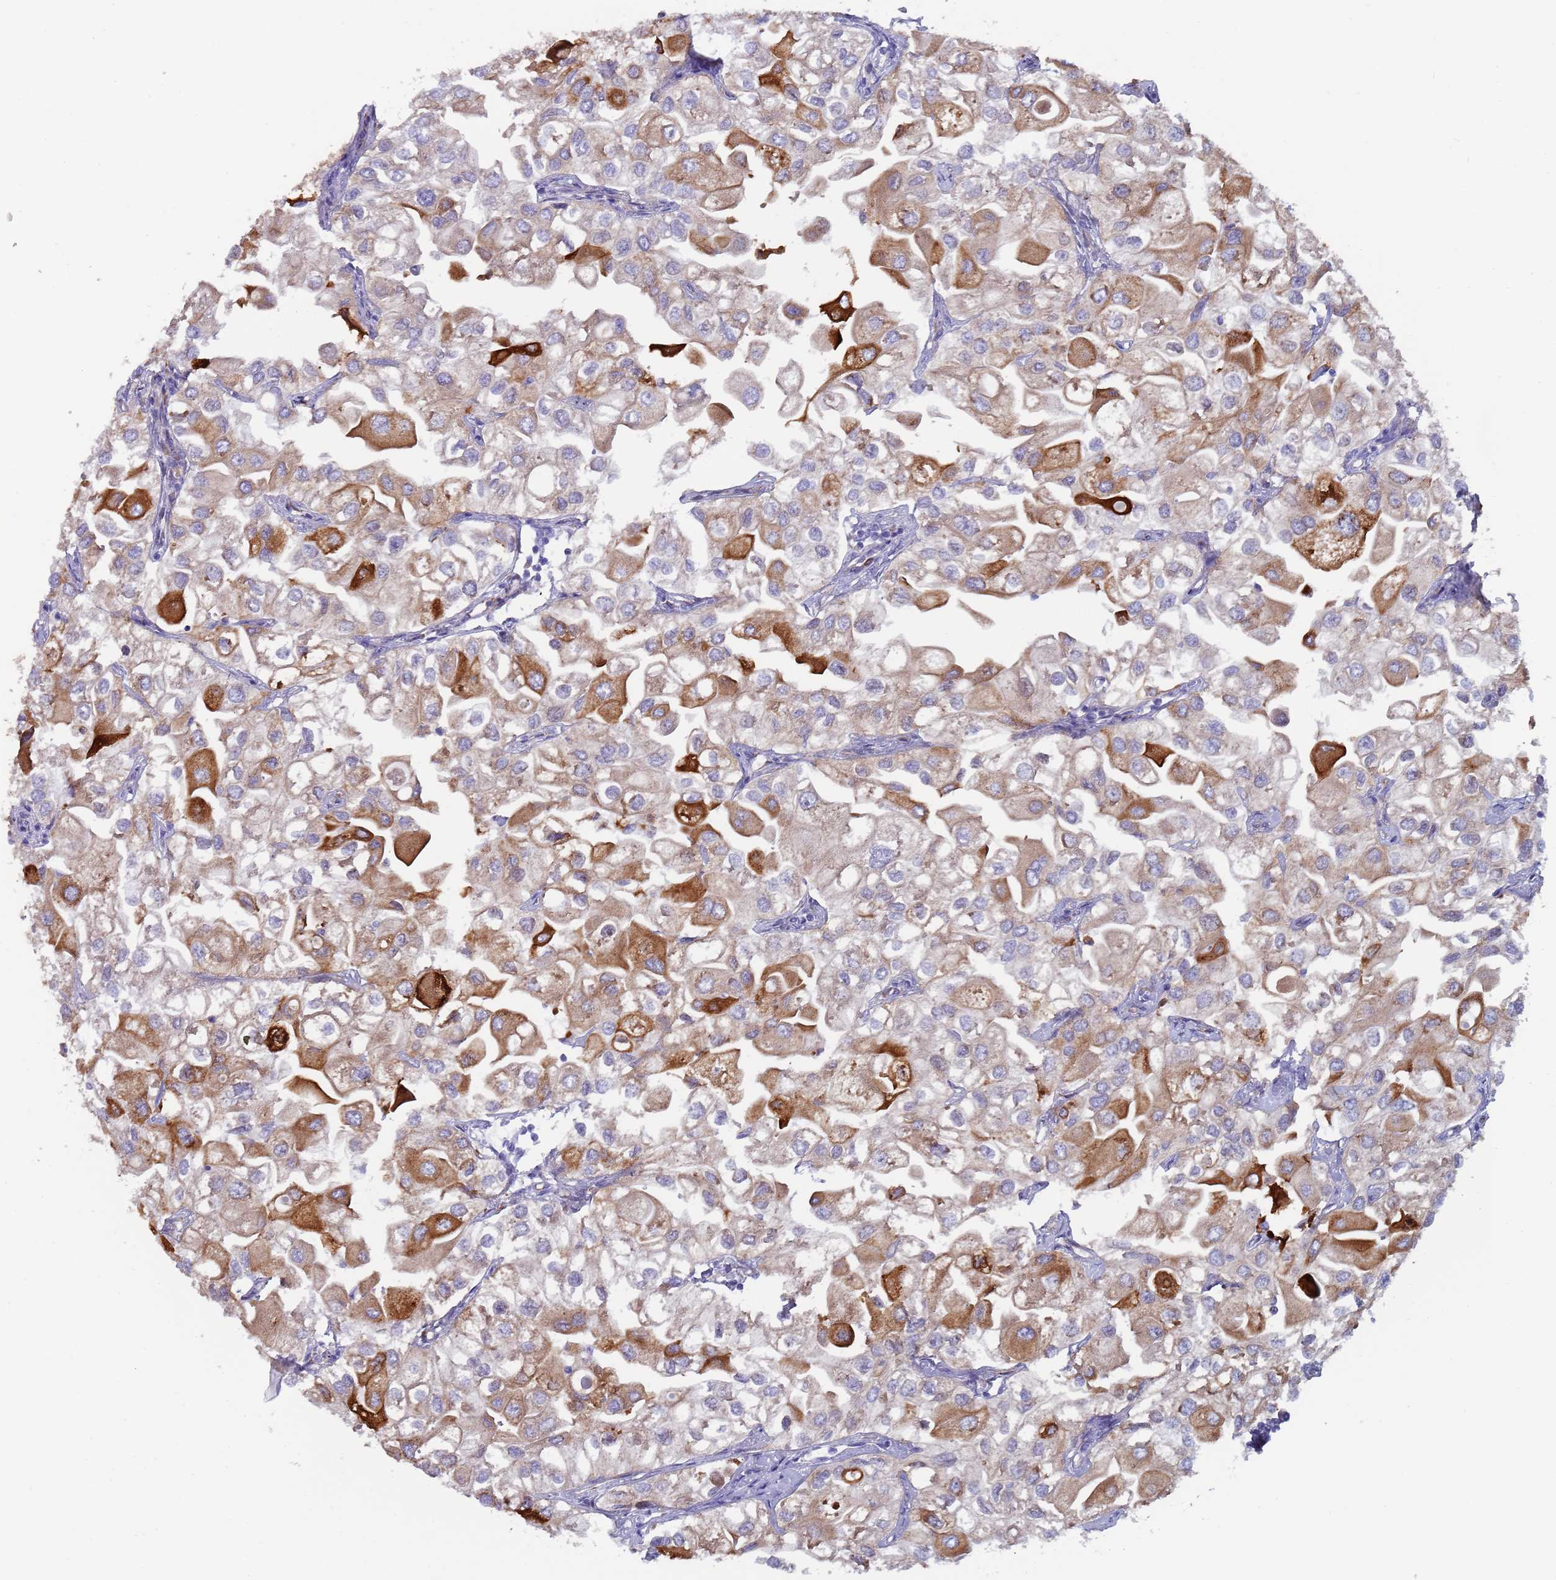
{"staining": {"intensity": "strong", "quantity": "25%-75%", "location": "cytoplasmic/membranous"}, "tissue": "urothelial cancer", "cell_type": "Tumor cells", "image_type": "cancer", "snomed": [{"axis": "morphology", "description": "Urothelial carcinoma, High grade"}, {"axis": "topography", "description": "Urinary bladder"}], "caption": "An immunohistochemistry (IHC) histopathology image of neoplastic tissue is shown. Protein staining in brown labels strong cytoplasmic/membranous positivity in urothelial cancer within tumor cells. Nuclei are stained in blue.", "gene": "ZNF844", "patient": {"sex": "male", "age": 64}}